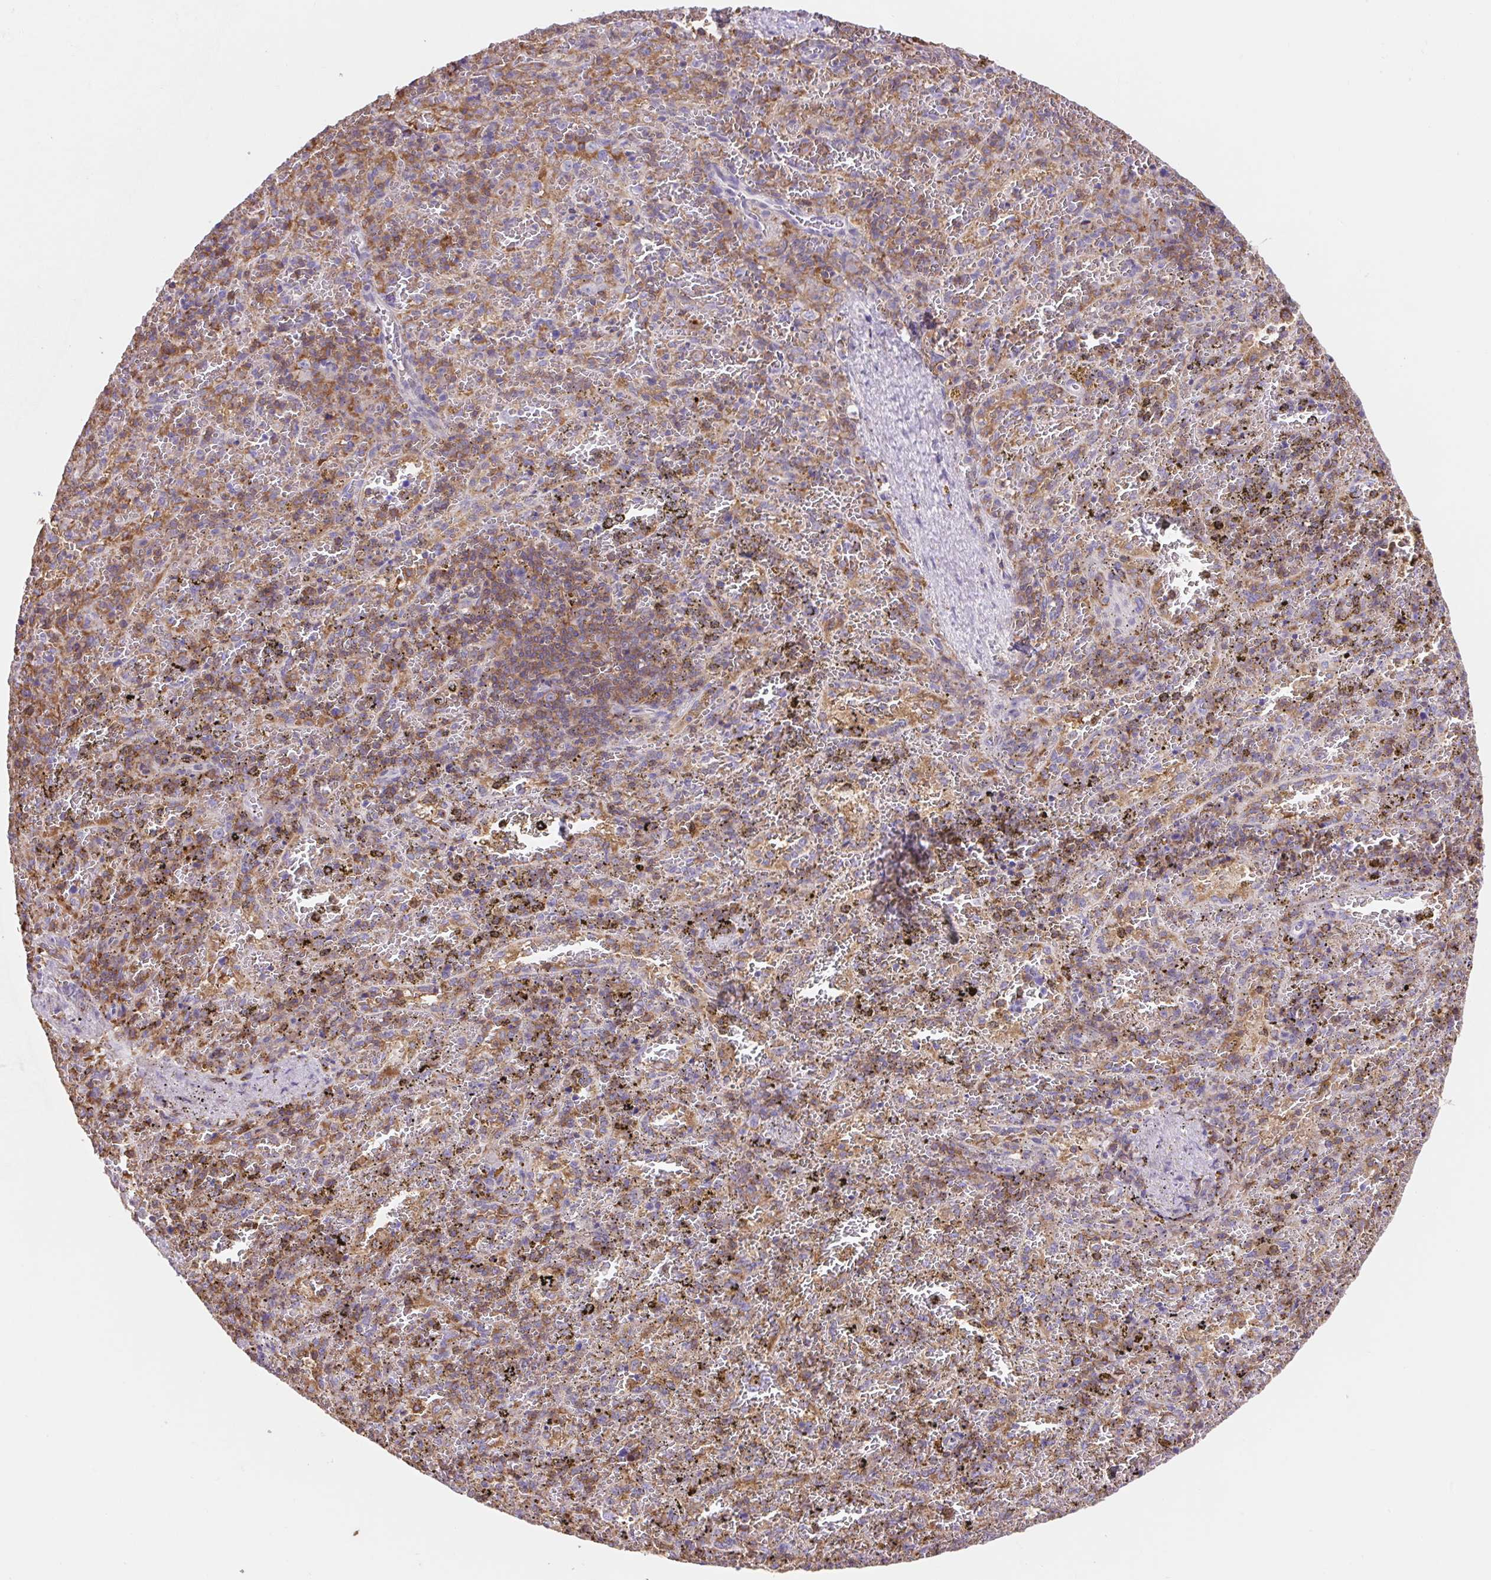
{"staining": {"intensity": "moderate", "quantity": "<25%", "location": "cytoplasmic/membranous"}, "tissue": "spleen", "cell_type": "Cells in red pulp", "image_type": "normal", "snomed": [{"axis": "morphology", "description": "Normal tissue, NOS"}, {"axis": "topography", "description": "Spleen"}], "caption": "IHC micrograph of benign spleen stained for a protein (brown), which exhibits low levels of moderate cytoplasmic/membranous positivity in about <25% of cells in red pulp.", "gene": "TPRG1", "patient": {"sex": "female", "age": 50}}